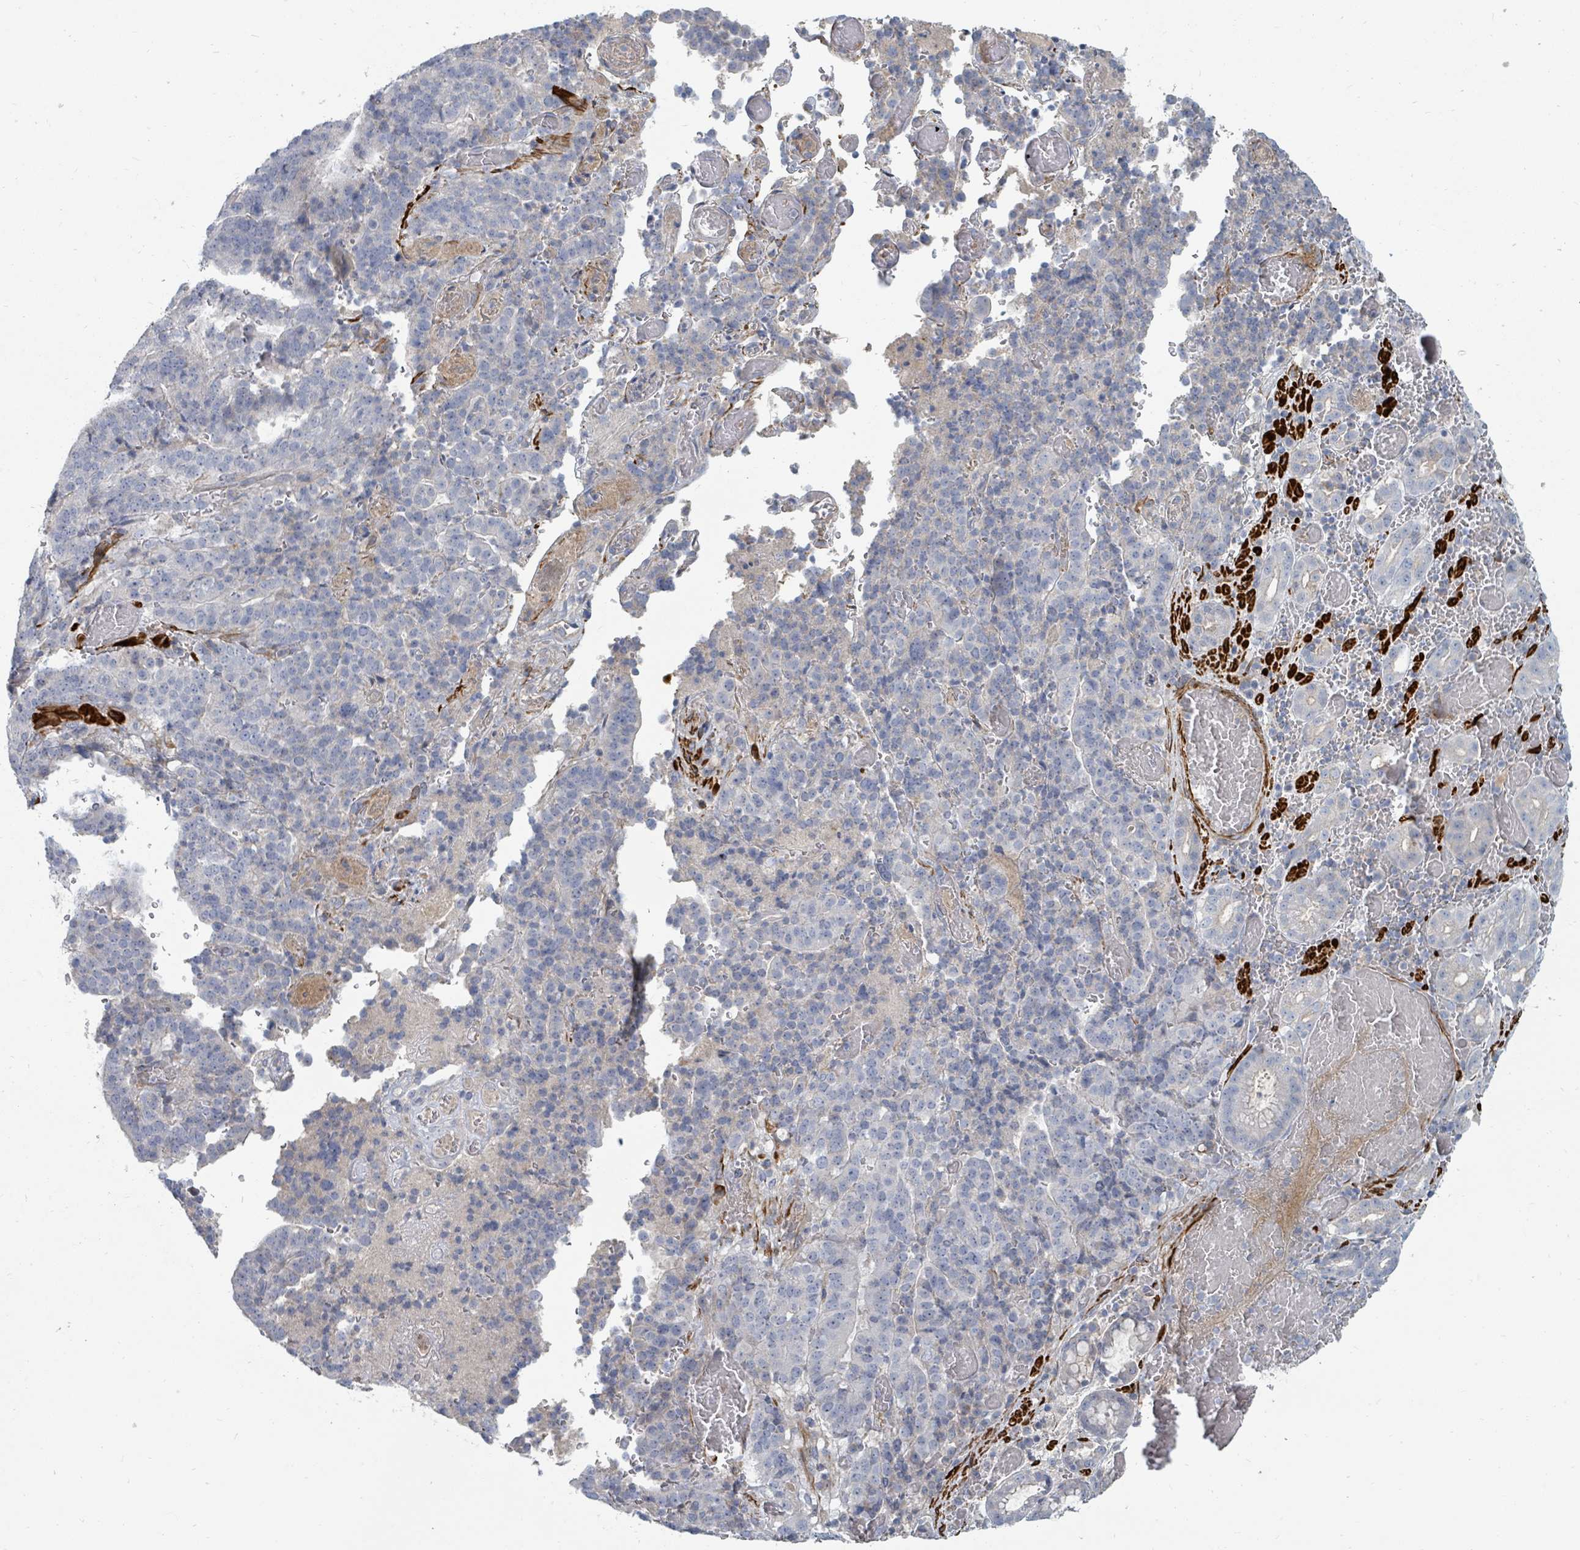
{"staining": {"intensity": "negative", "quantity": "none", "location": "none"}, "tissue": "stomach cancer", "cell_type": "Tumor cells", "image_type": "cancer", "snomed": [{"axis": "morphology", "description": "Adenocarcinoma, NOS"}, {"axis": "topography", "description": "Stomach"}], "caption": "The image exhibits no significant staining in tumor cells of stomach cancer.", "gene": "ARGFX", "patient": {"sex": "male", "age": 48}}